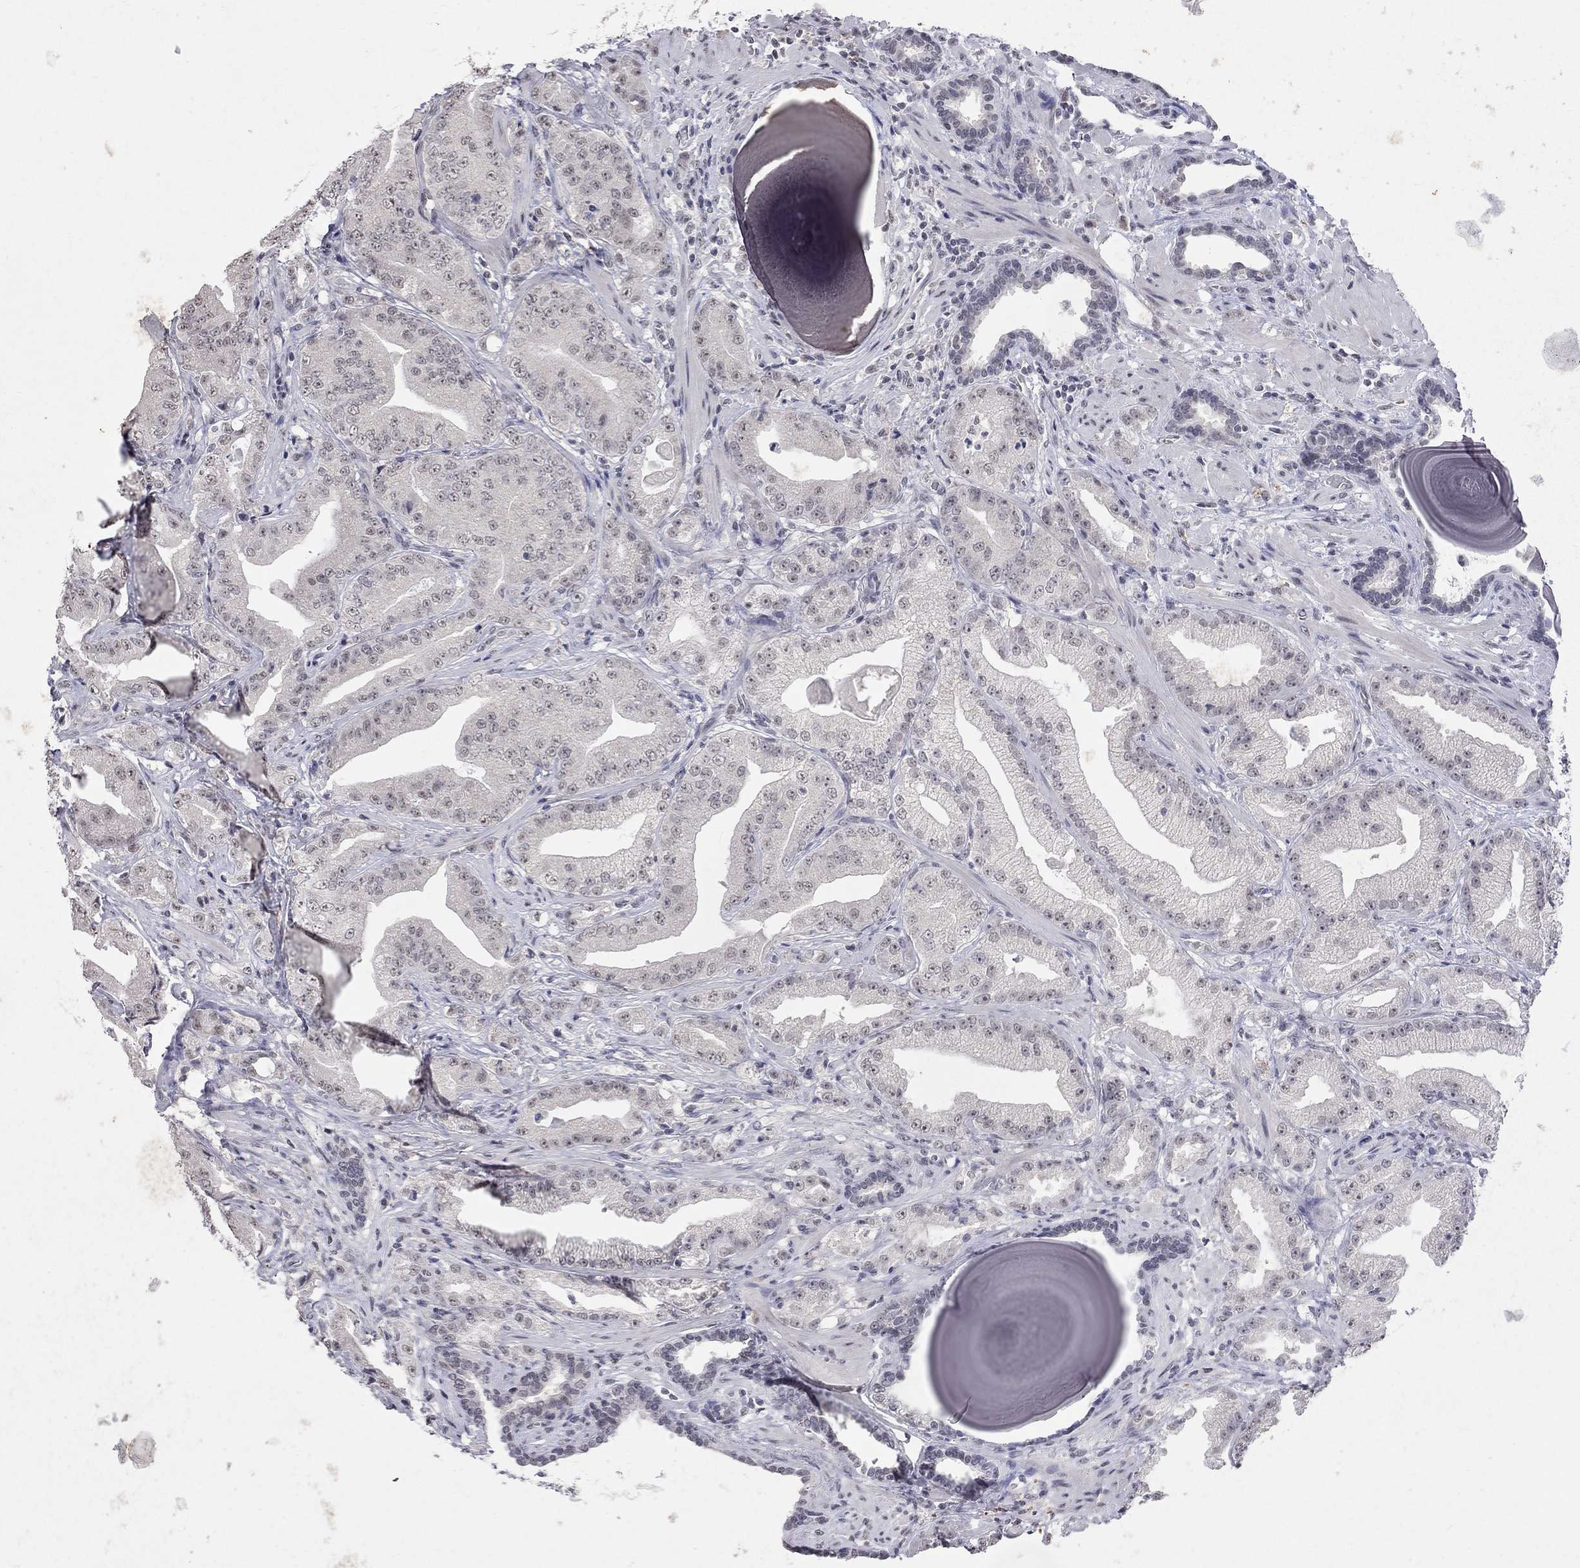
{"staining": {"intensity": "negative", "quantity": "none", "location": "none"}, "tissue": "prostate cancer", "cell_type": "Tumor cells", "image_type": "cancer", "snomed": [{"axis": "morphology", "description": "Adenocarcinoma, Low grade"}, {"axis": "topography", "description": "Prostate"}], "caption": "Tumor cells show no significant expression in prostate cancer.", "gene": "TMEM143", "patient": {"sex": "male", "age": 62}}